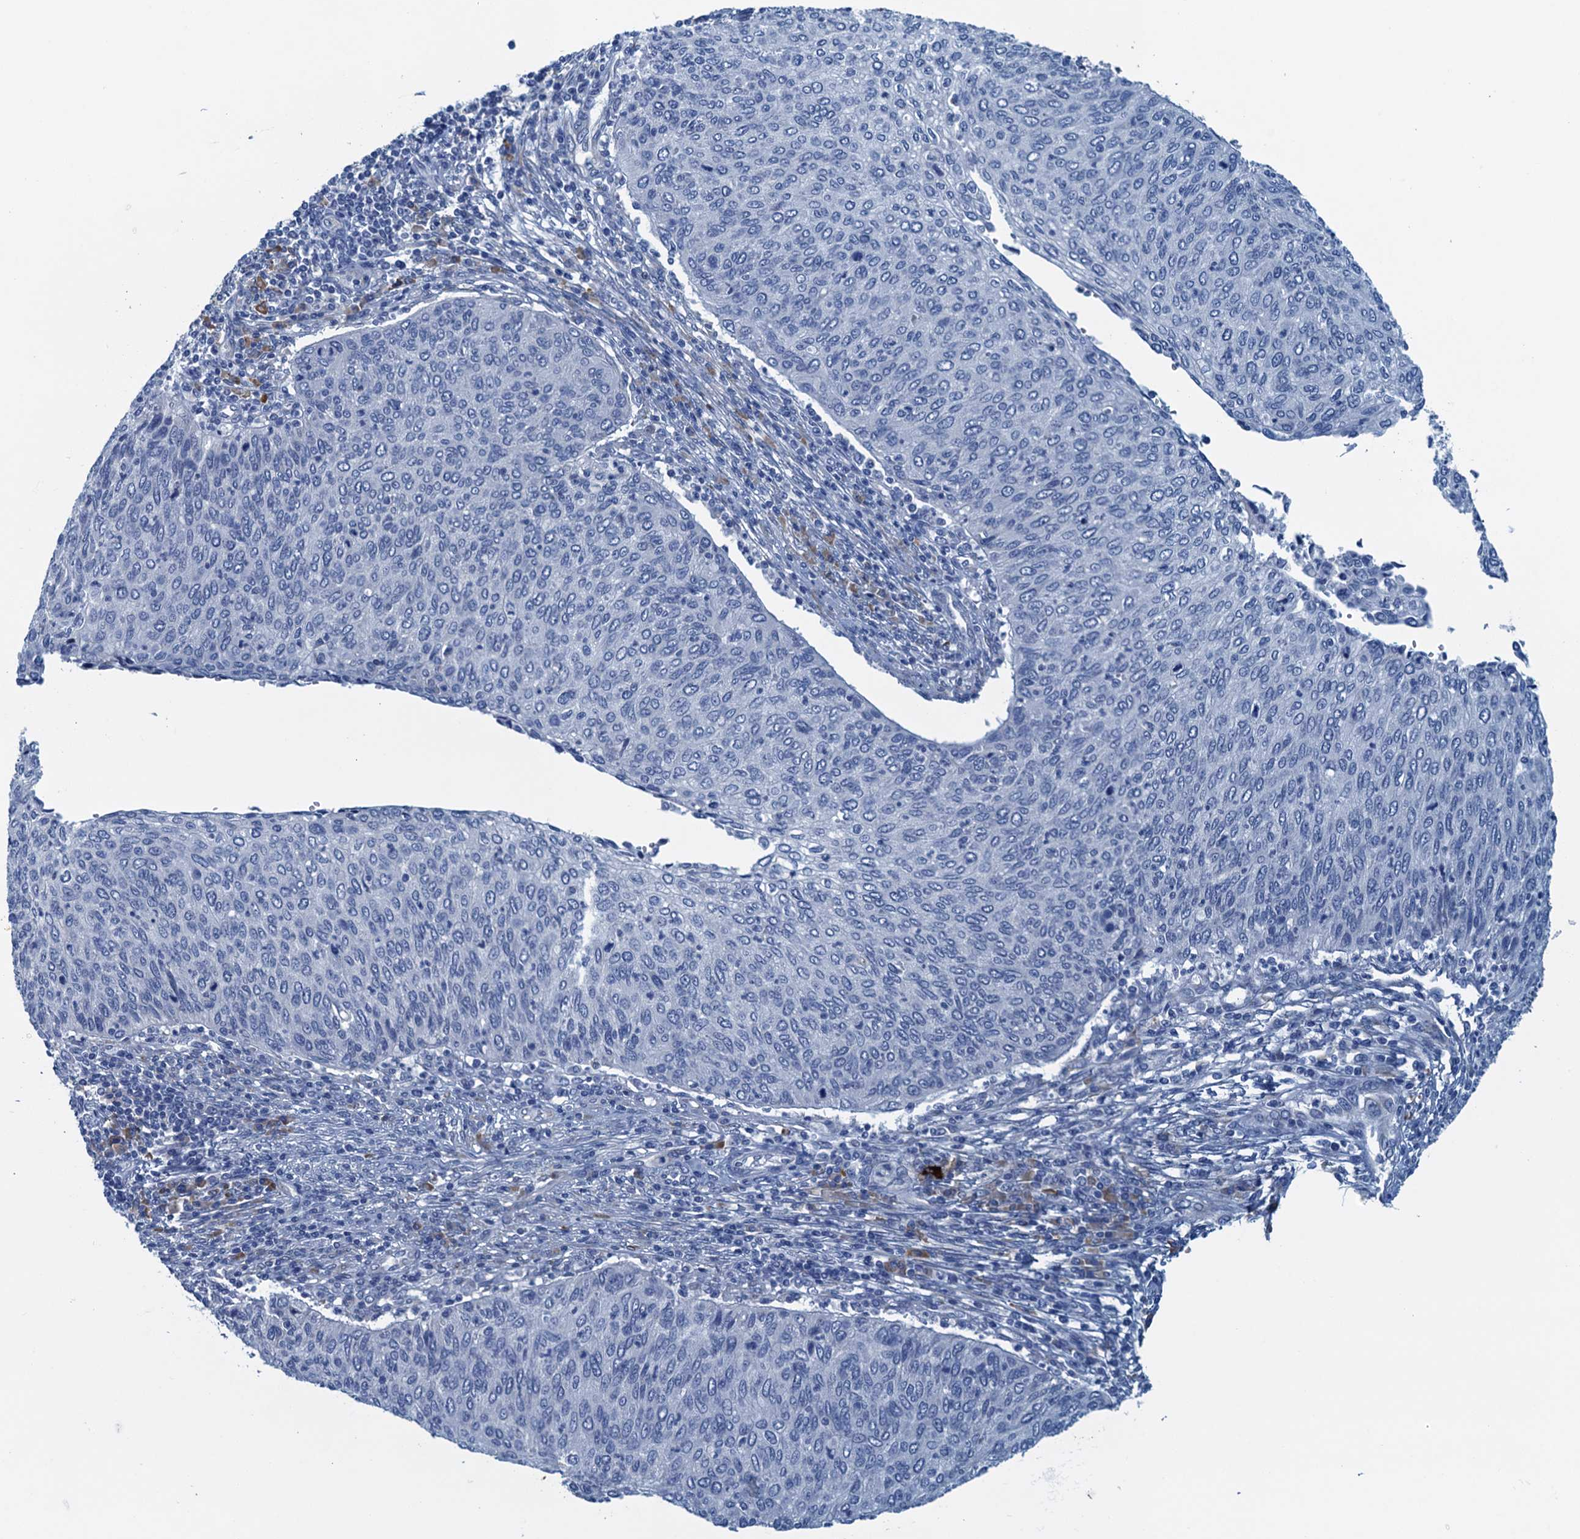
{"staining": {"intensity": "negative", "quantity": "none", "location": "none"}, "tissue": "cervical cancer", "cell_type": "Tumor cells", "image_type": "cancer", "snomed": [{"axis": "morphology", "description": "Squamous cell carcinoma, NOS"}, {"axis": "topography", "description": "Cervix"}], "caption": "Image shows no protein expression in tumor cells of cervical cancer tissue. (DAB (3,3'-diaminobenzidine) immunohistochemistry, high magnification).", "gene": "CBLIF", "patient": {"sex": "female", "age": 38}}